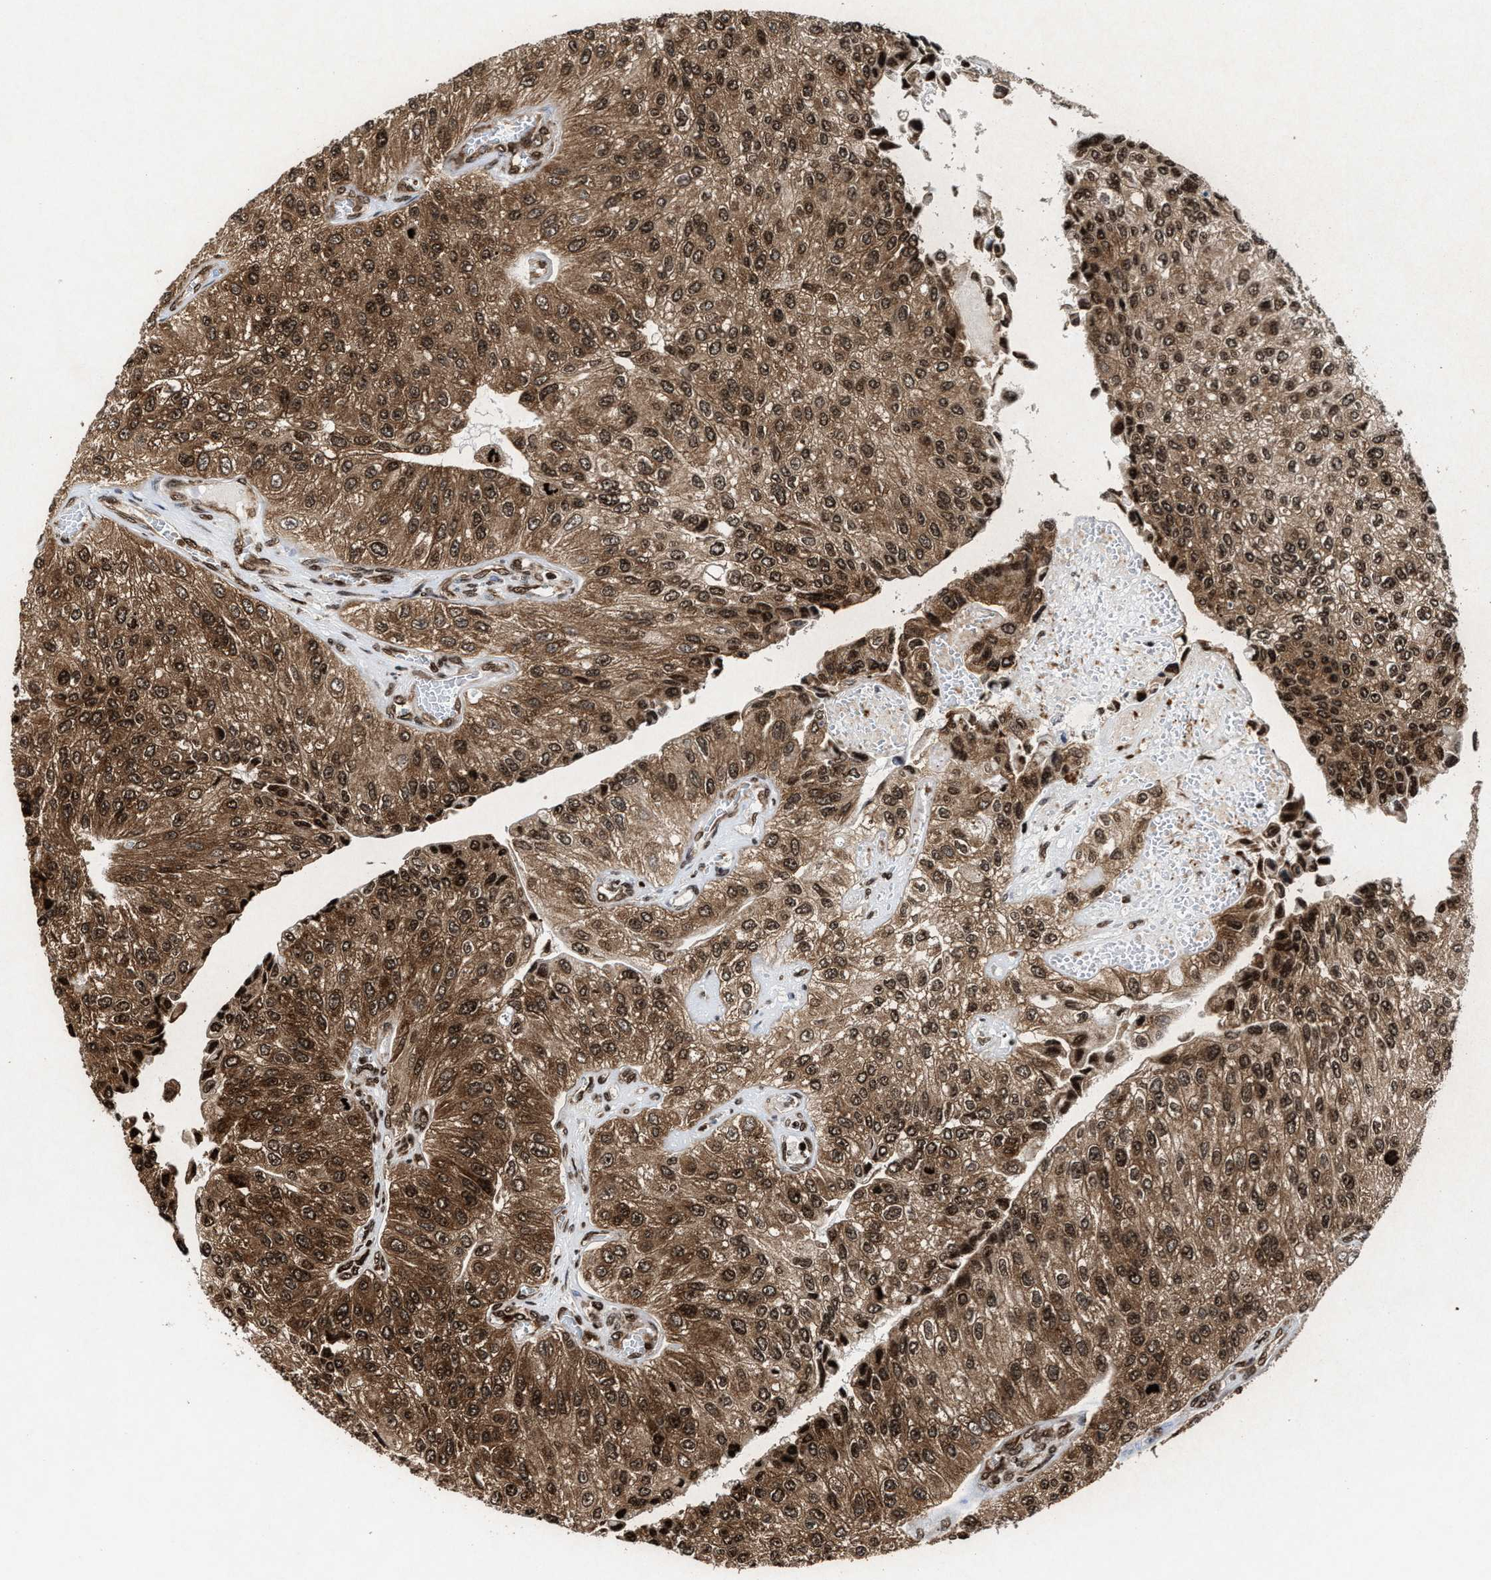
{"staining": {"intensity": "moderate", "quantity": ">75%", "location": "cytoplasmic/membranous,nuclear"}, "tissue": "urothelial cancer", "cell_type": "Tumor cells", "image_type": "cancer", "snomed": [{"axis": "morphology", "description": "Urothelial carcinoma, High grade"}, {"axis": "topography", "description": "Kidney"}, {"axis": "topography", "description": "Urinary bladder"}], "caption": "High-grade urothelial carcinoma was stained to show a protein in brown. There is medium levels of moderate cytoplasmic/membranous and nuclear positivity in about >75% of tumor cells. (Stains: DAB (3,3'-diaminobenzidine) in brown, nuclei in blue, Microscopy: brightfield microscopy at high magnification).", "gene": "ALYREF", "patient": {"sex": "male", "age": 77}}